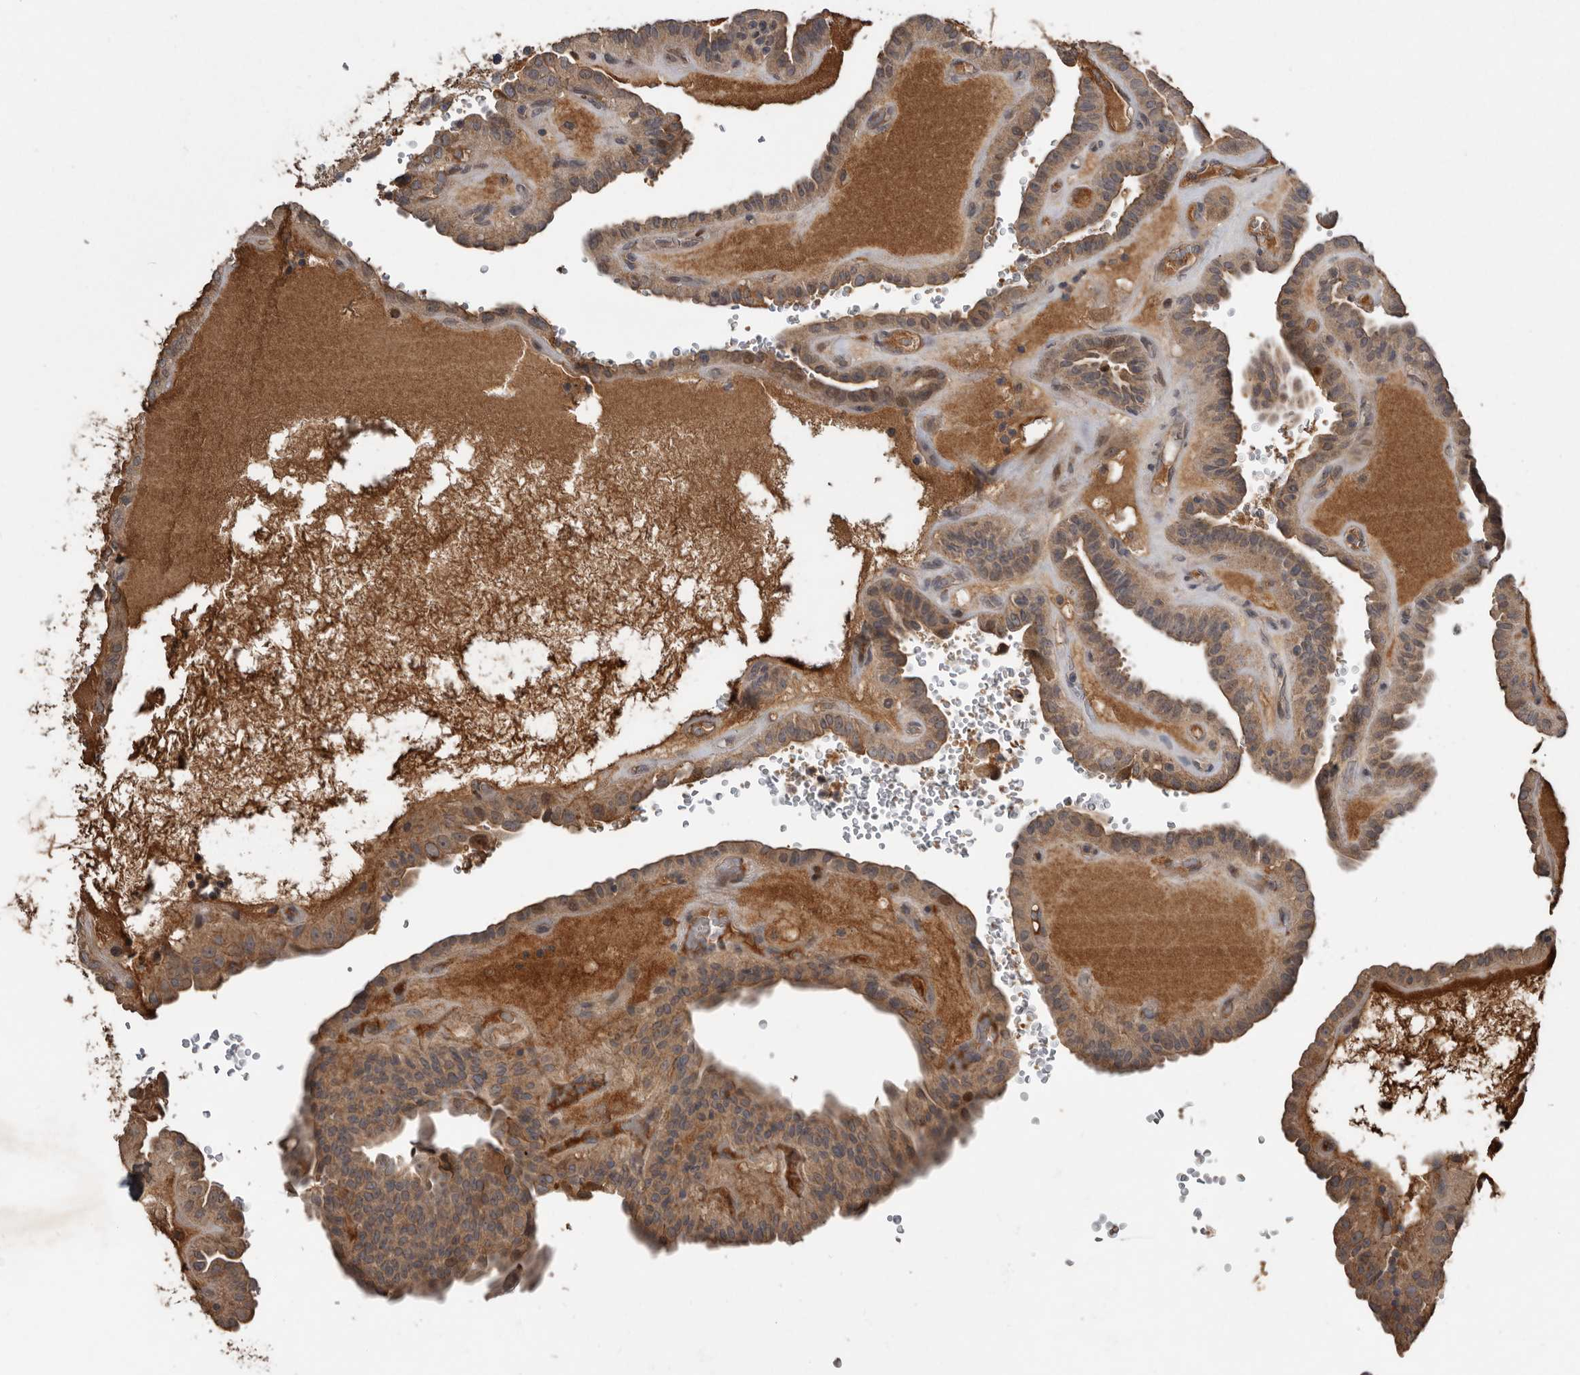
{"staining": {"intensity": "weak", "quantity": ">75%", "location": "cytoplasmic/membranous"}, "tissue": "thyroid cancer", "cell_type": "Tumor cells", "image_type": "cancer", "snomed": [{"axis": "morphology", "description": "Papillary adenocarcinoma, NOS"}, {"axis": "topography", "description": "Thyroid gland"}], "caption": "IHC image of human thyroid papillary adenocarcinoma stained for a protein (brown), which shows low levels of weak cytoplasmic/membranous positivity in about >75% of tumor cells.", "gene": "NMUR1", "patient": {"sex": "male", "age": 77}}